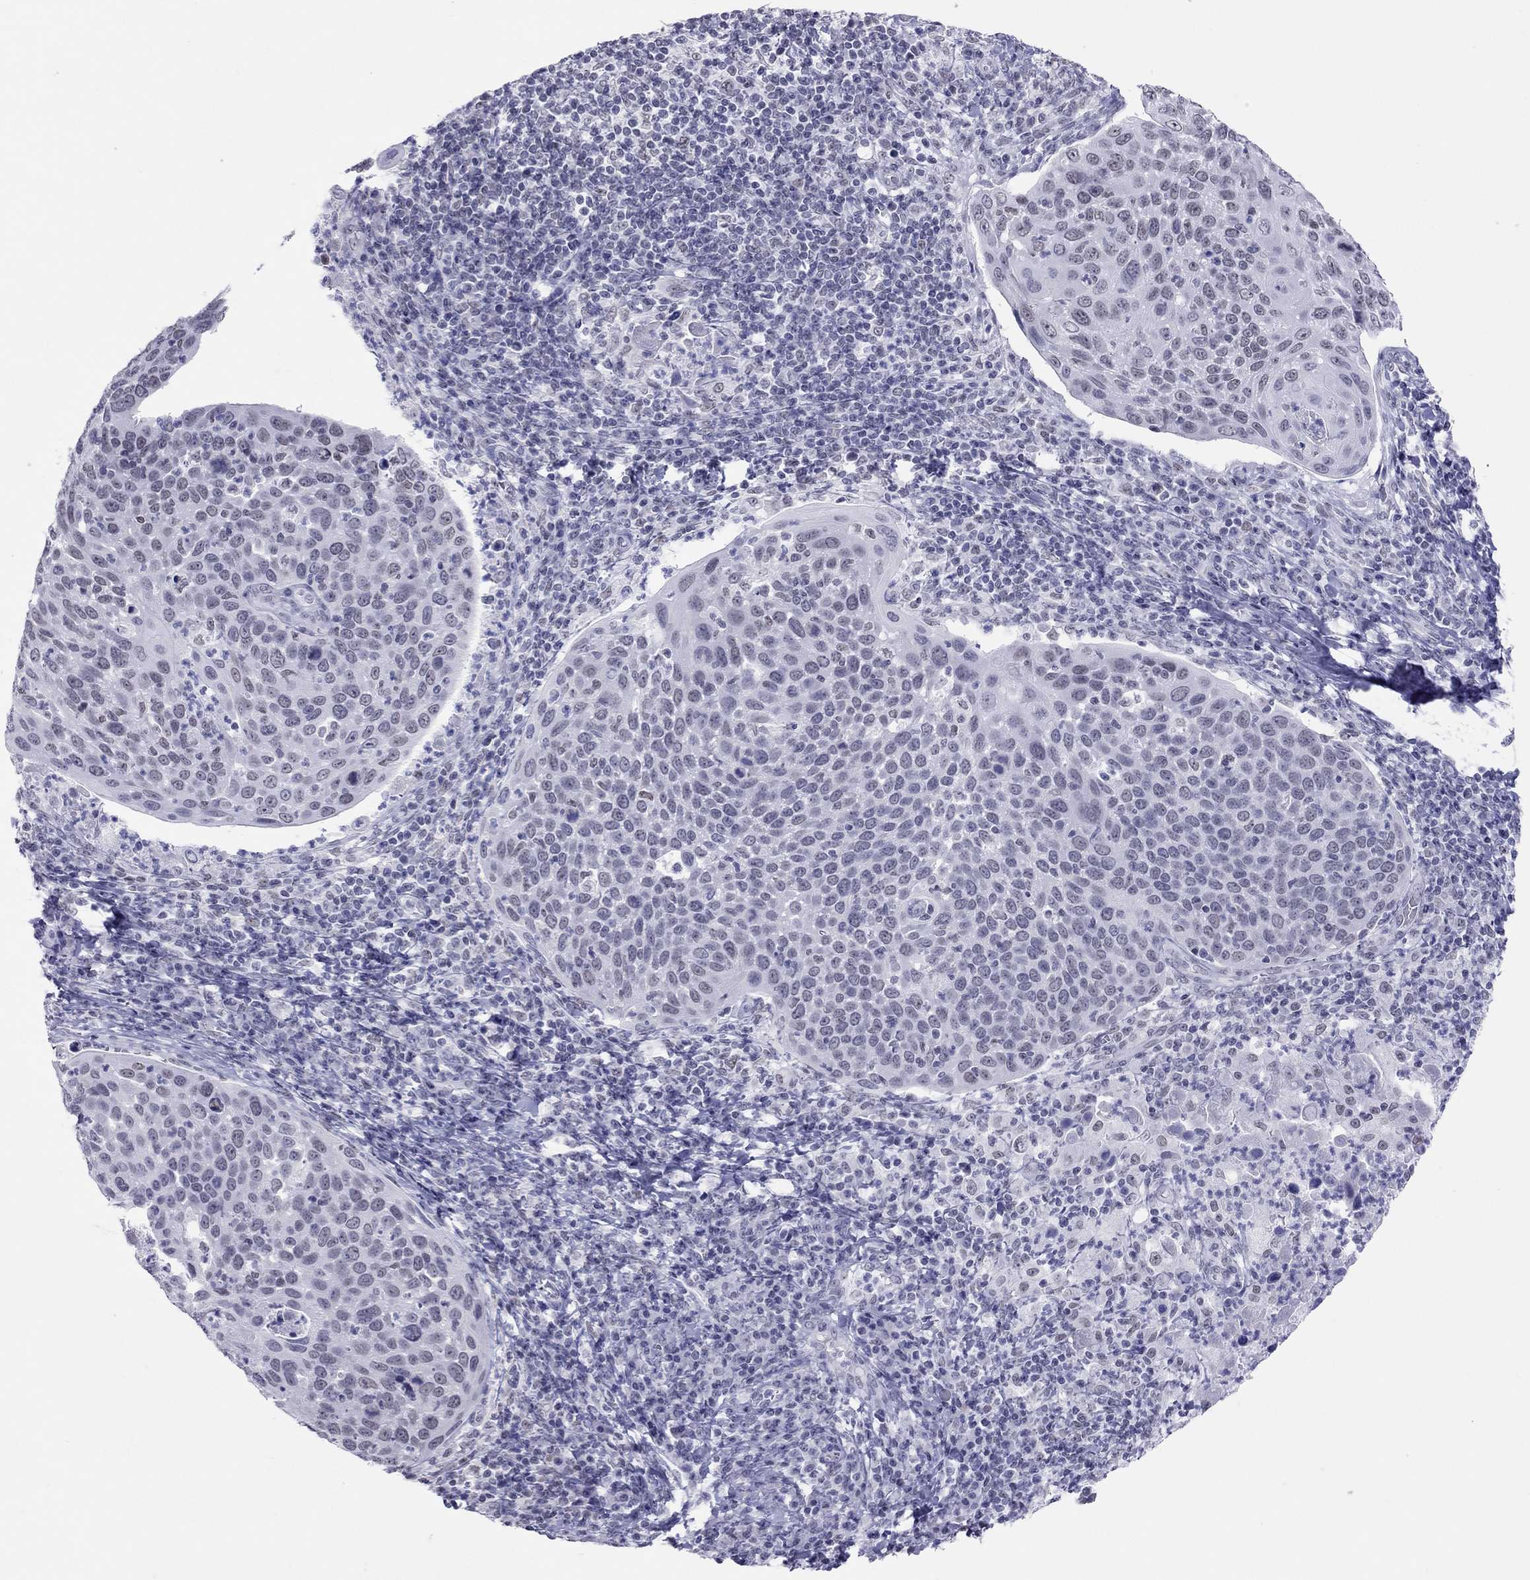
{"staining": {"intensity": "negative", "quantity": "none", "location": "none"}, "tissue": "cervical cancer", "cell_type": "Tumor cells", "image_type": "cancer", "snomed": [{"axis": "morphology", "description": "Squamous cell carcinoma, NOS"}, {"axis": "topography", "description": "Cervix"}], "caption": "IHC histopathology image of human squamous cell carcinoma (cervical) stained for a protein (brown), which reveals no expression in tumor cells.", "gene": "JHY", "patient": {"sex": "female", "age": 54}}